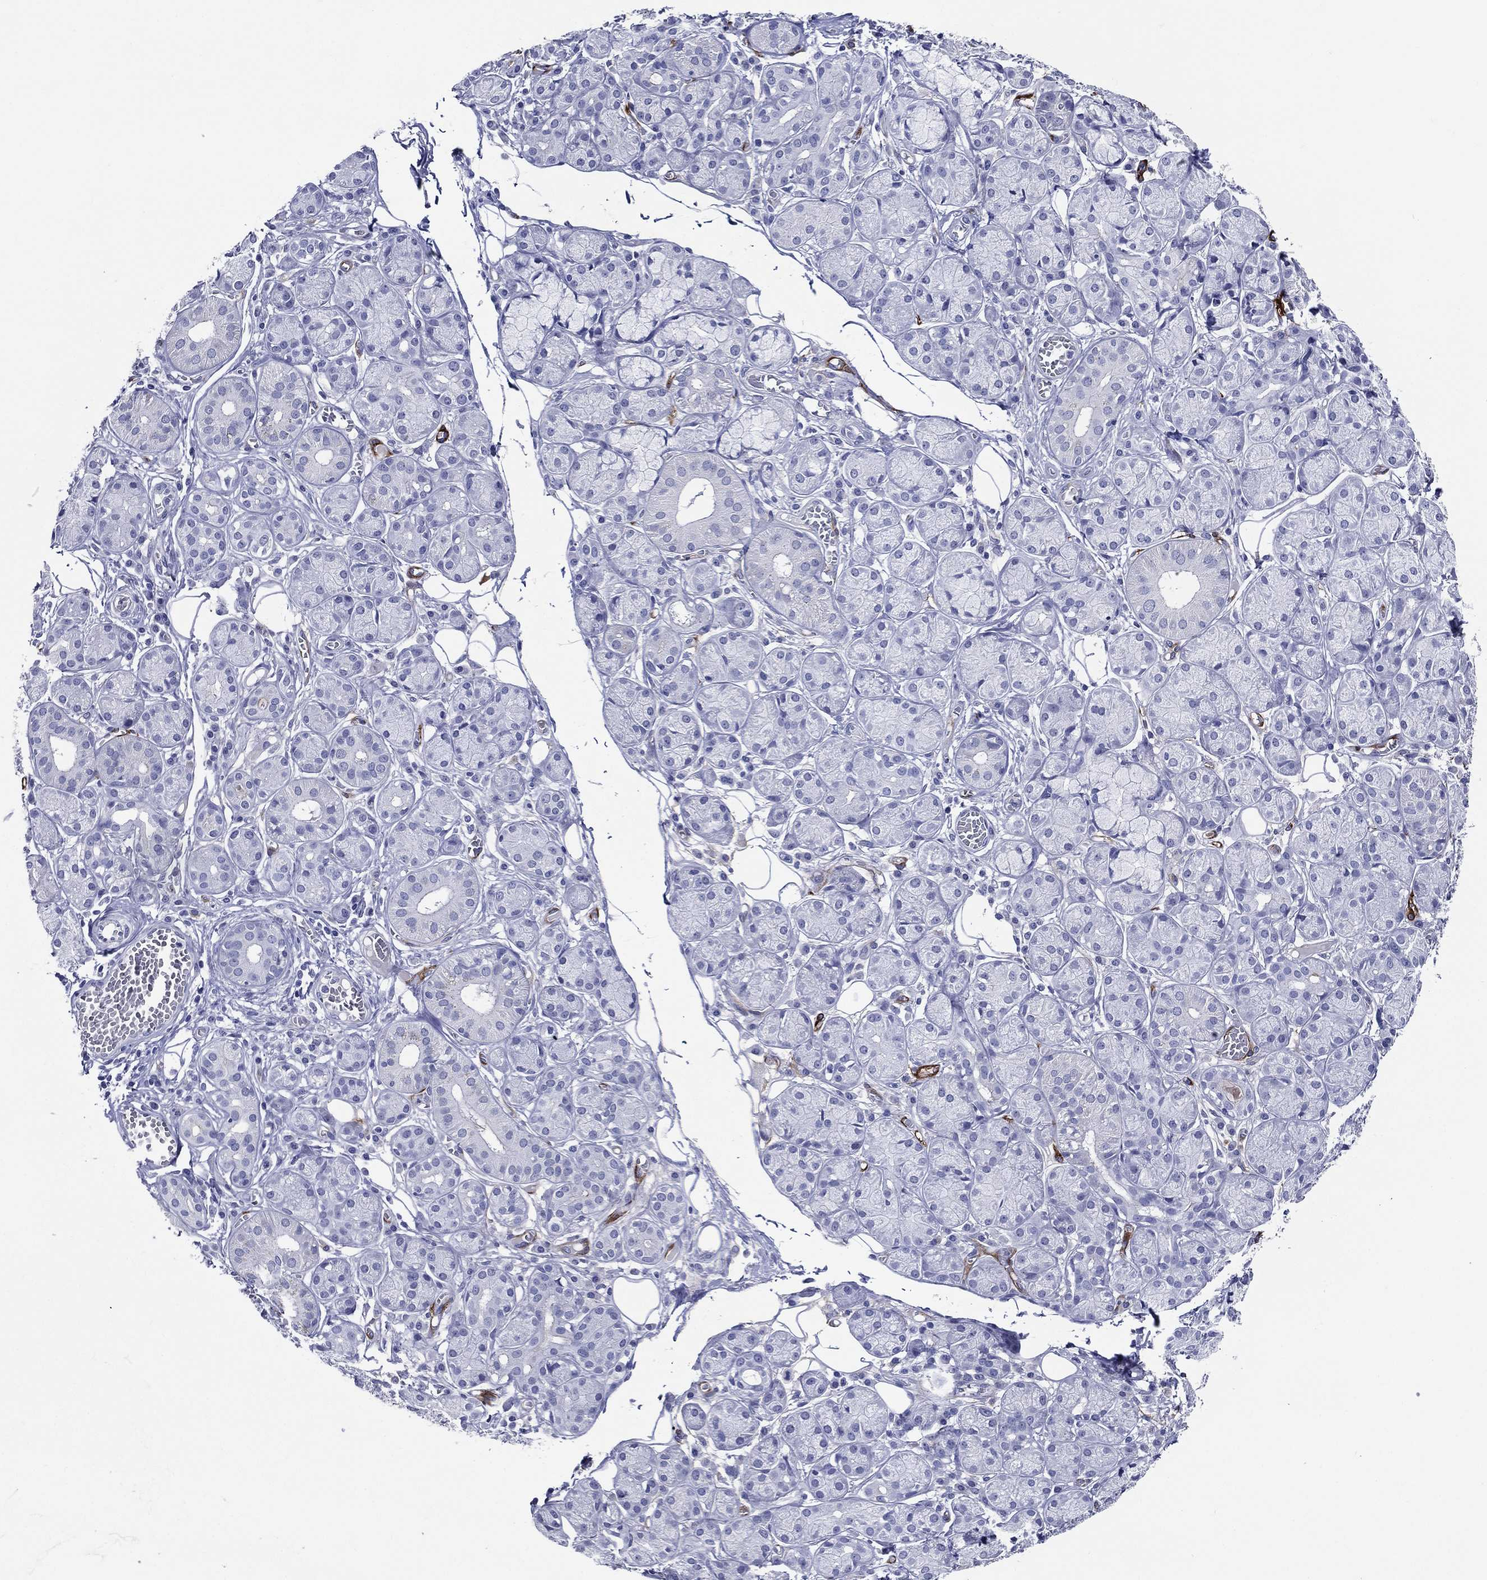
{"staining": {"intensity": "negative", "quantity": "none", "location": "none"}, "tissue": "salivary gland", "cell_type": "Glandular cells", "image_type": "normal", "snomed": [{"axis": "morphology", "description": "Normal tissue, NOS"}, {"axis": "topography", "description": "Salivary gland"}], "caption": "IHC of normal human salivary gland demonstrates no staining in glandular cells. The staining was performed using DAB to visualize the protein expression in brown, while the nuclei were stained in blue with hematoxylin (Magnification: 20x).", "gene": "ACE2", "patient": {"sex": "male", "age": 71}}